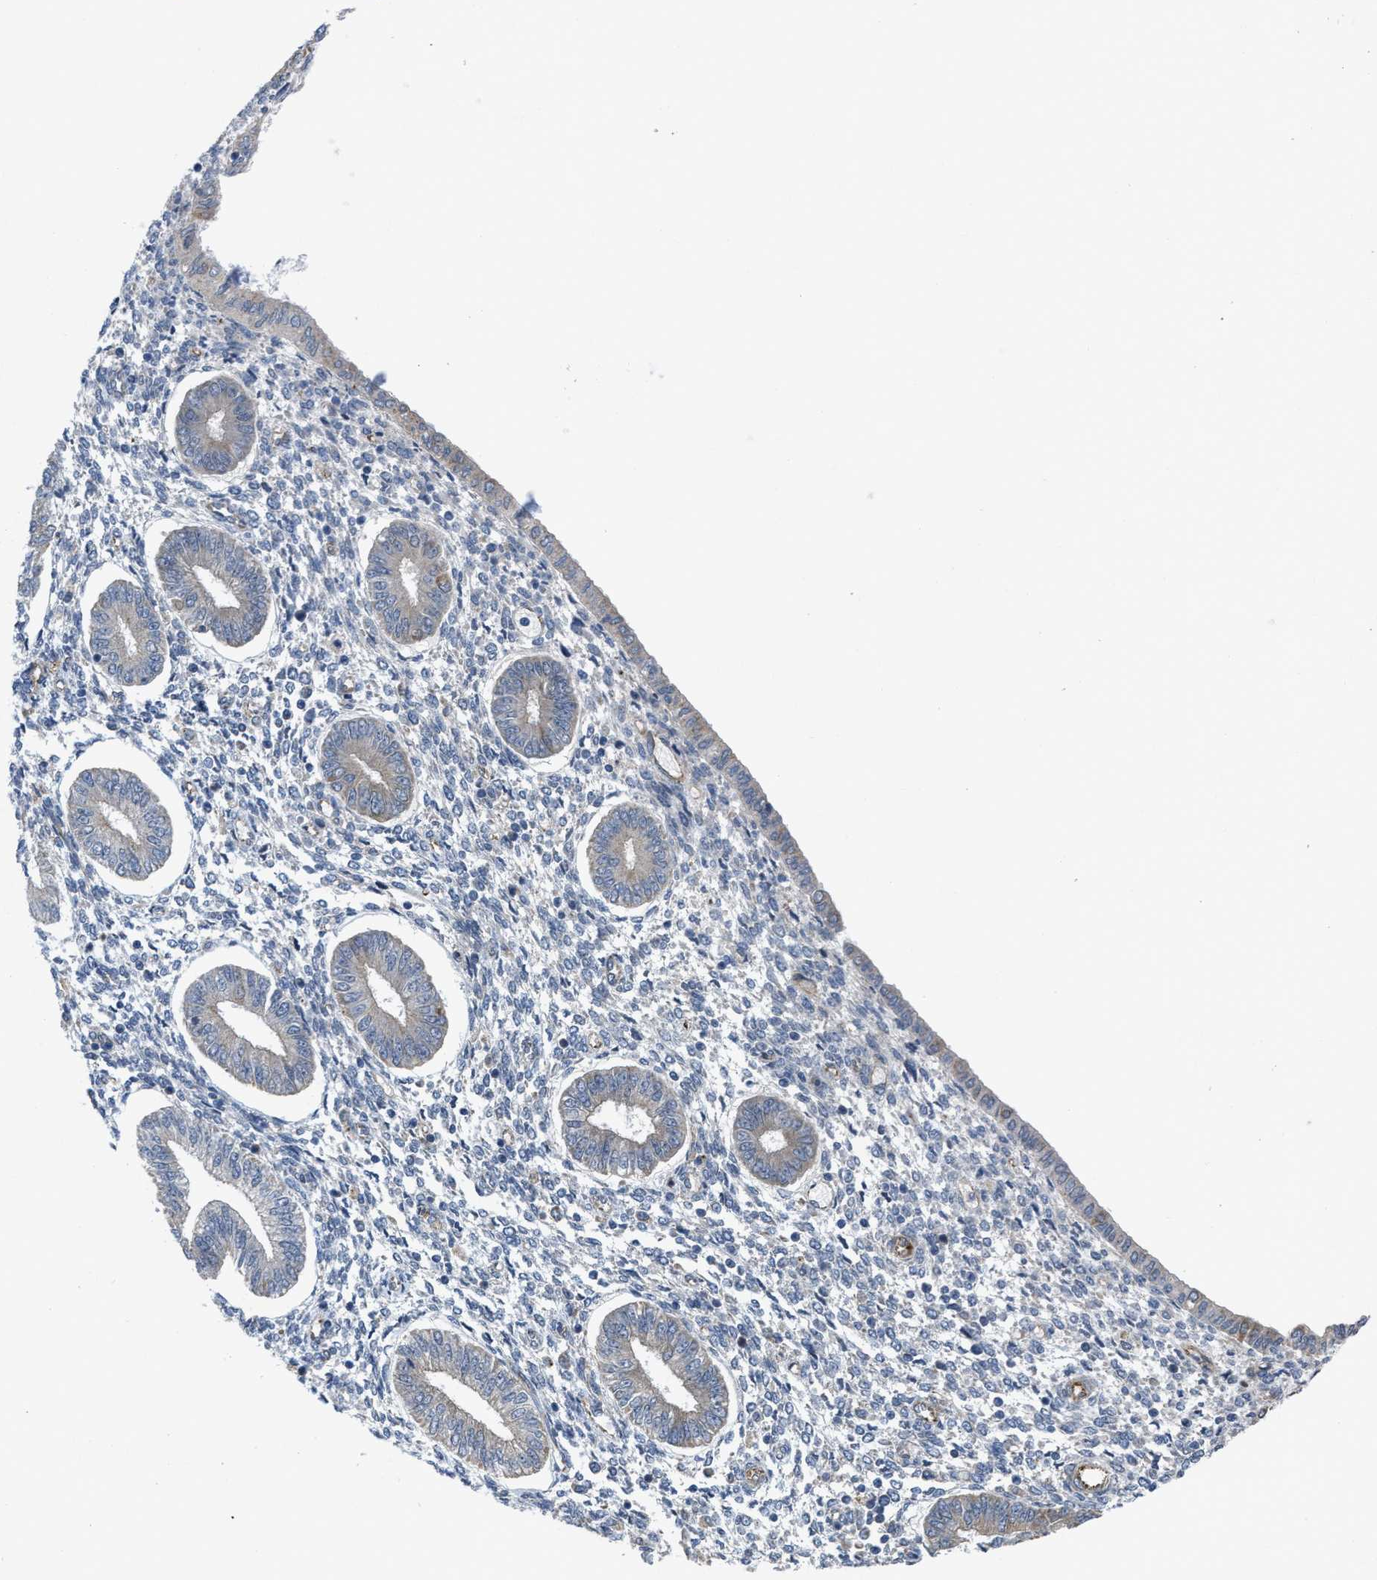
{"staining": {"intensity": "negative", "quantity": "none", "location": "none"}, "tissue": "endometrium", "cell_type": "Cells in endometrial stroma", "image_type": "normal", "snomed": [{"axis": "morphology", "description": "Normal tissue, NOS"}, {"axis": "topography", "description": "Endometrium"}], "caption": "Immunohistochemistry (IHC) histopathology image of unremarkable endometrium: human endometrium stained with DAB (3,3'-diaminobenzidine) demonstrates no significant protein positivity in cells in endometrial stroma. Nuclei are stained in blue.", "gene": "EOGT", "patient": {"sex": "female", "age": 50}}